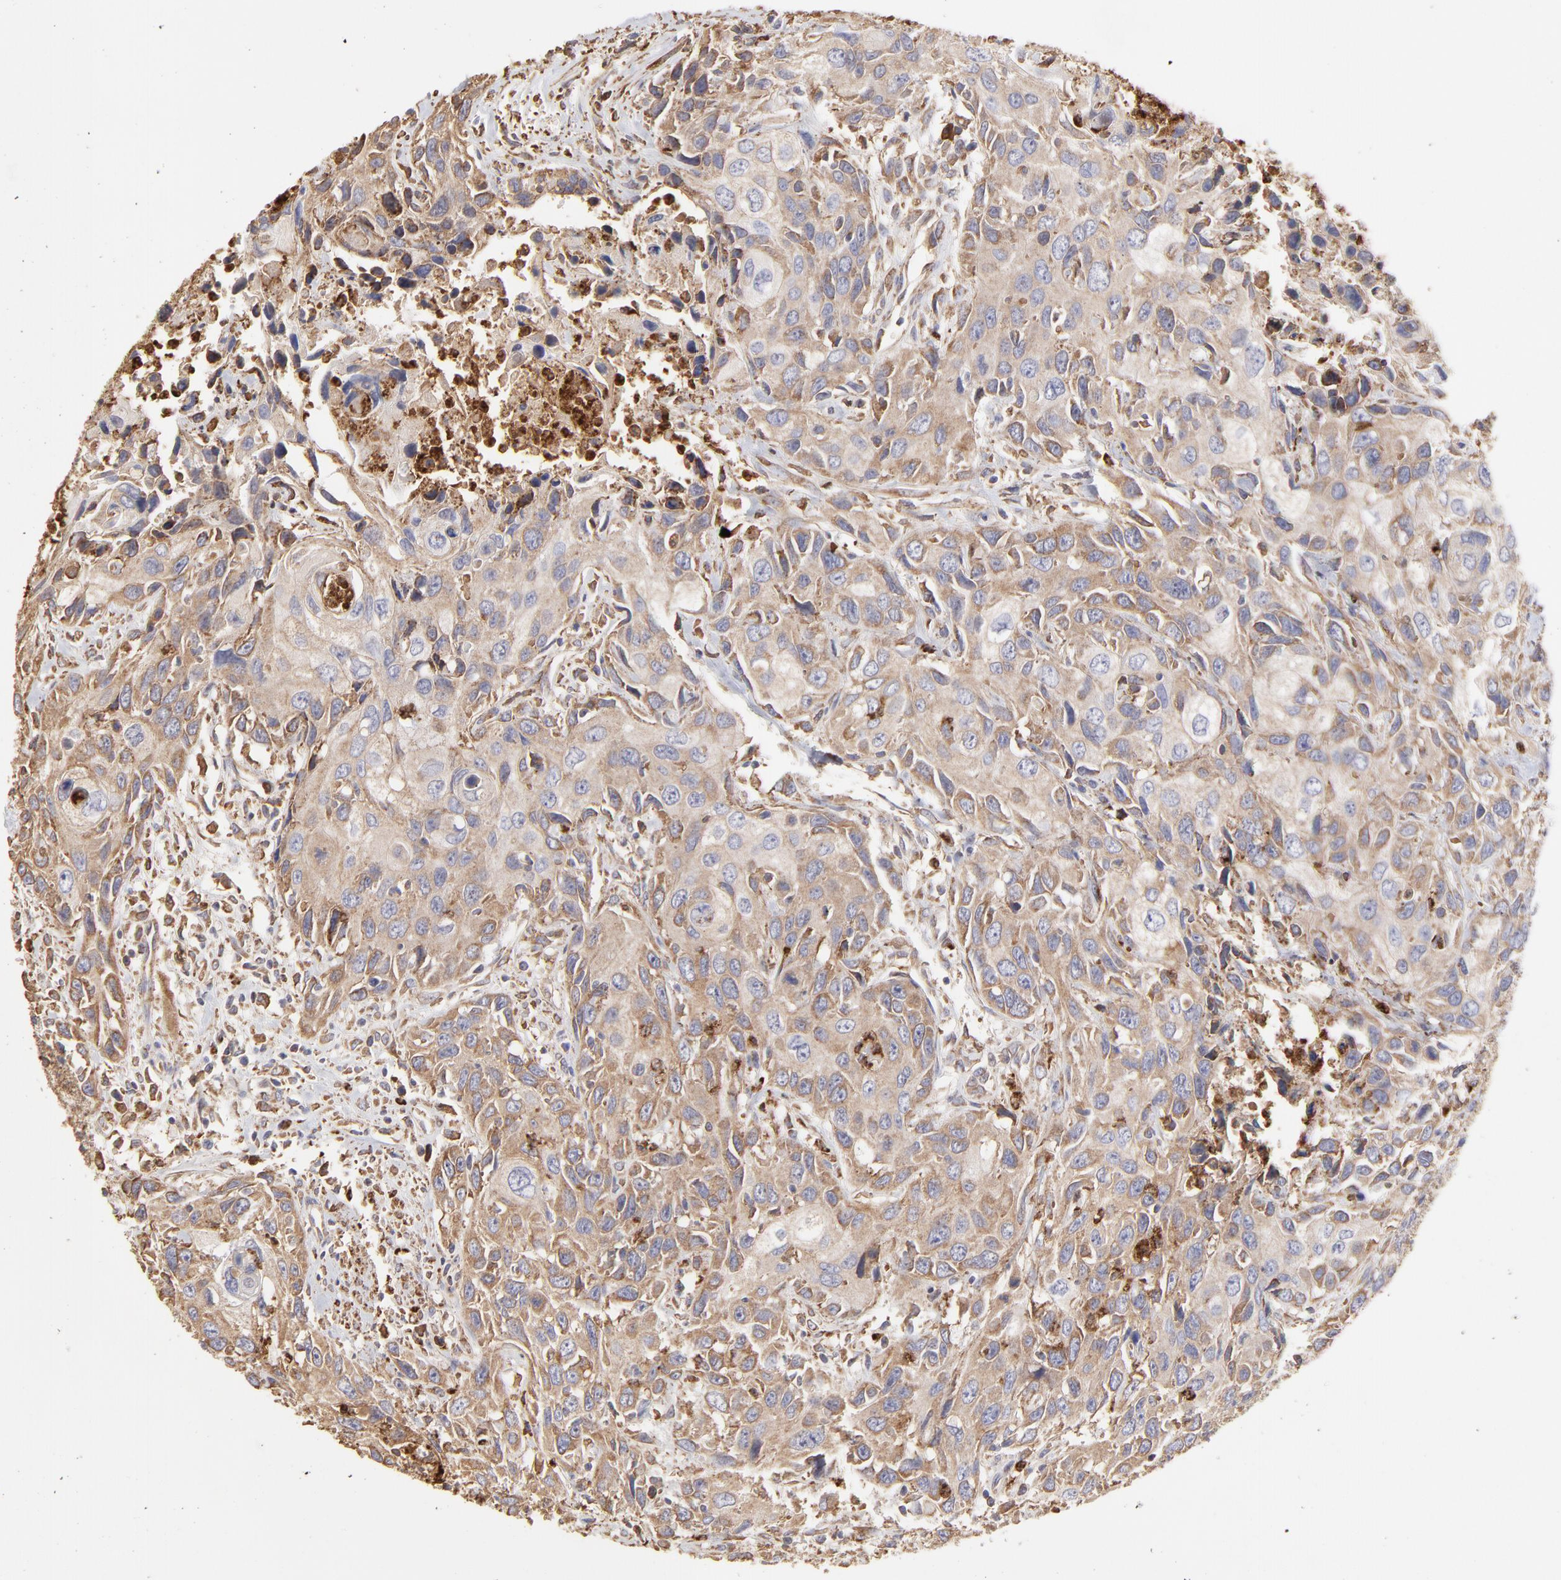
{"staining": {"intensity": "moderate", "quantity": ">75%", "location": "cytoplasmic/membranous"}, "tissue": "urothelial cancer", "cell_type": "Tumor cells", "image_type": "cancer", "snomed": [{"axis": "morphology", "description": "Urothelial carcinoma, High grade"}, {"axis": "topography", "description": "Urinary bladder"}], "caption": "Protein staining by immunohistochemistry reveals moderate cytoplasmic/membranous staining in approximately >75% of tumor cells in urothelial cancer. The protein is shown in brown color, while the nuclei are stained blue.", "gene": "PFKM", "patient": {"sex": "male", "age": 71}}